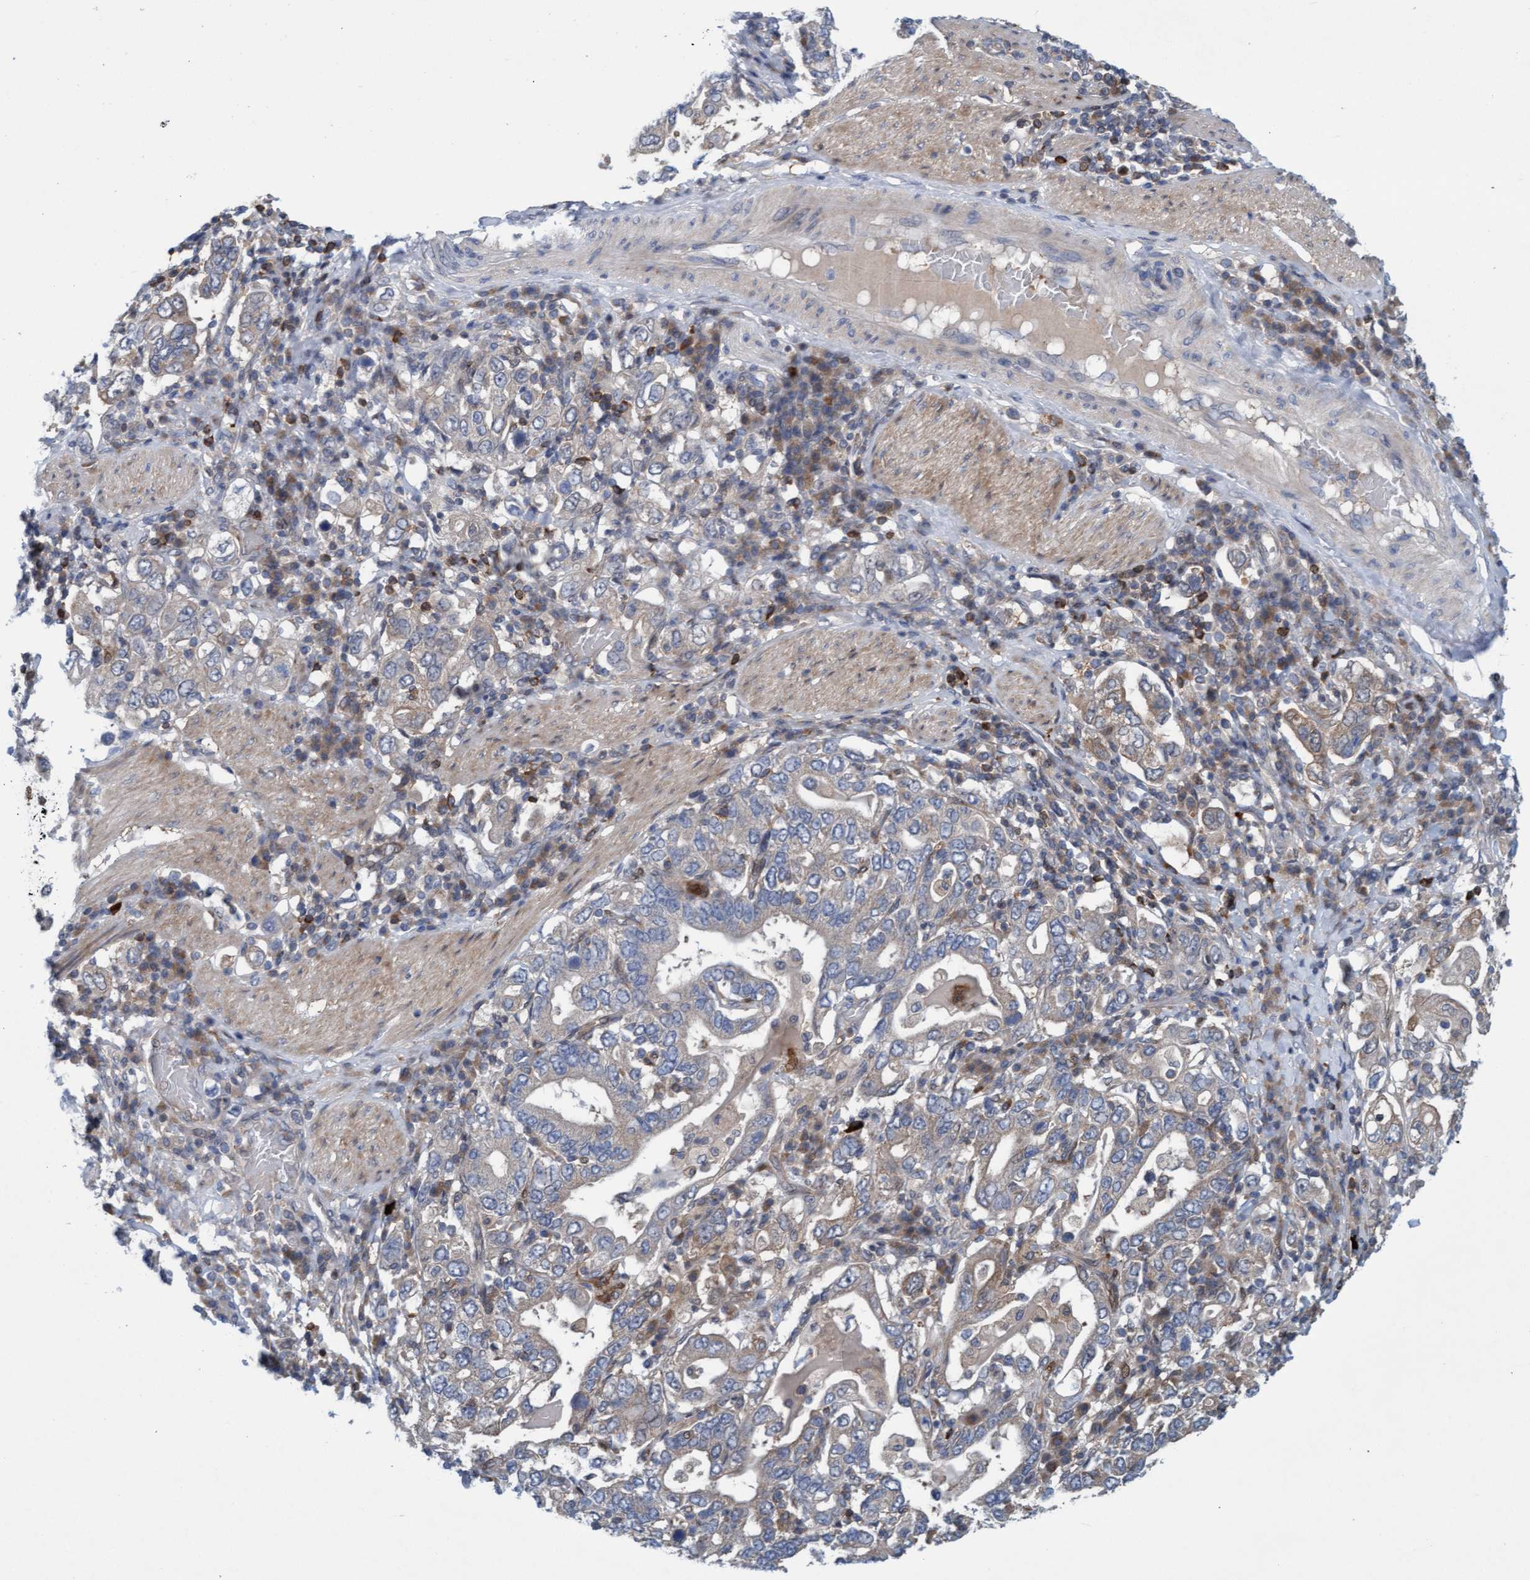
{"staining": {"intensity": "weak", "quantity": "25%-75%", "location": "cytoplasmic/membranous"}, "tissue": "stomach cancer", "cell_type": "Tumor cells", "image_type": "cancer", "snomed": [{"axis": "morphology", "description": "Adenocarcinoma, NOS"}, {"axis": "topography", "description": "Stomach, upper"}], "caption": "Adenocarcinoma (stomach) tissue demonstrates weak cytoplasmic/membranous positivity in approximately 25%-75% of tumor cells (Brightfield microscopy of DAB IHC at high magnification).", "gene": "KLHL25", "patient": {"sex": "male", "age": 62}}